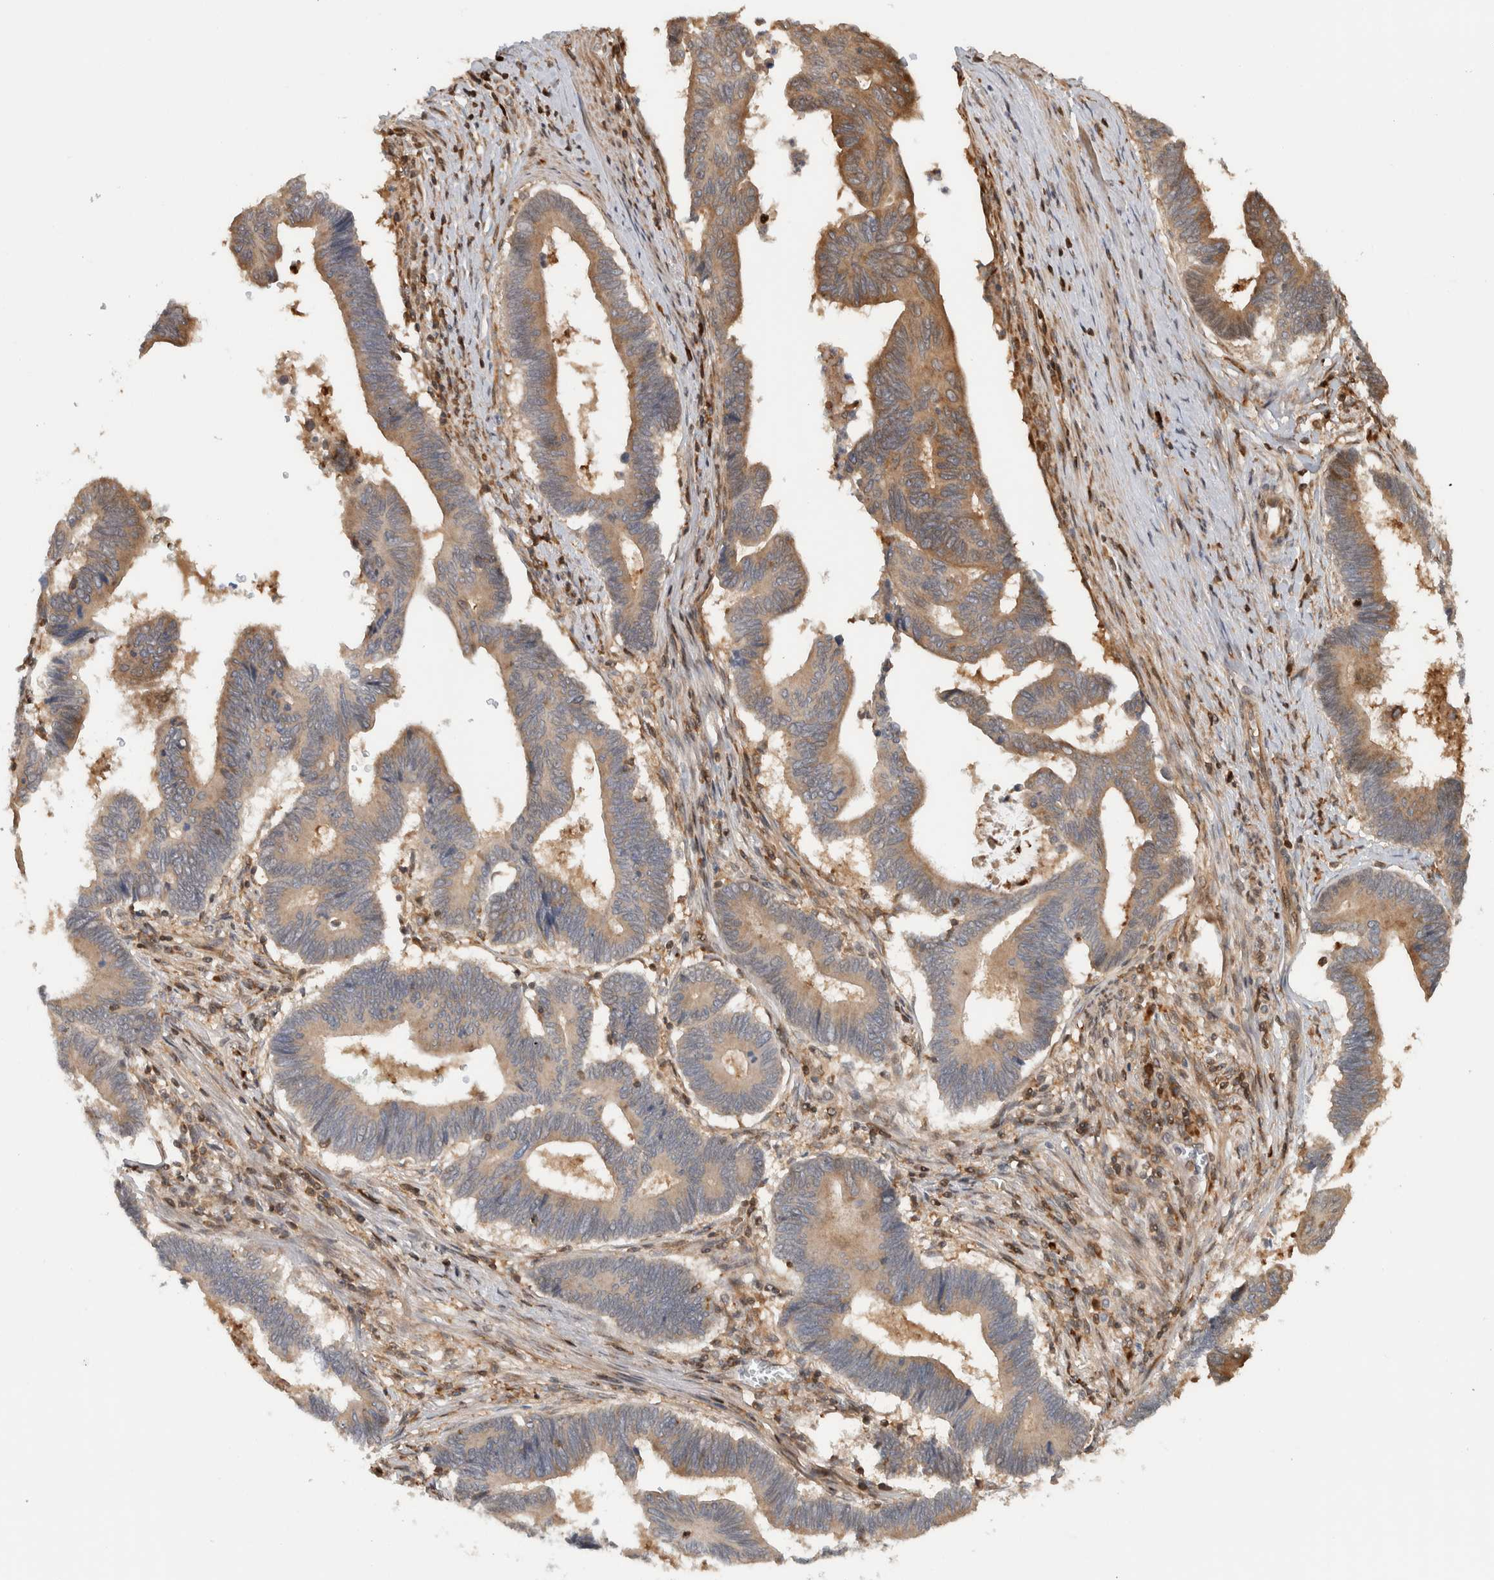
{"staining": {"intensity": "moderate", "quantity": ">75%", "location": "cytoplasmic/membranous"}, "tissue": "pancreatic cancer", "cell_type": "Tumor cells", "image_type": "cancer", "snomed": [{"axis": "morphology", "description": "Adenocarcinoma, NOS"}, {"axis": "topography", "description": "Pancreas"}], "caption": "Human pancreatic cancer stained for a protein (brown) shows moderate cytoplasmic/membranous positive positivity in about >75% of tumor cells.", "gene": "CNTROB", "patient": {"sex": "female", "age": 70}}